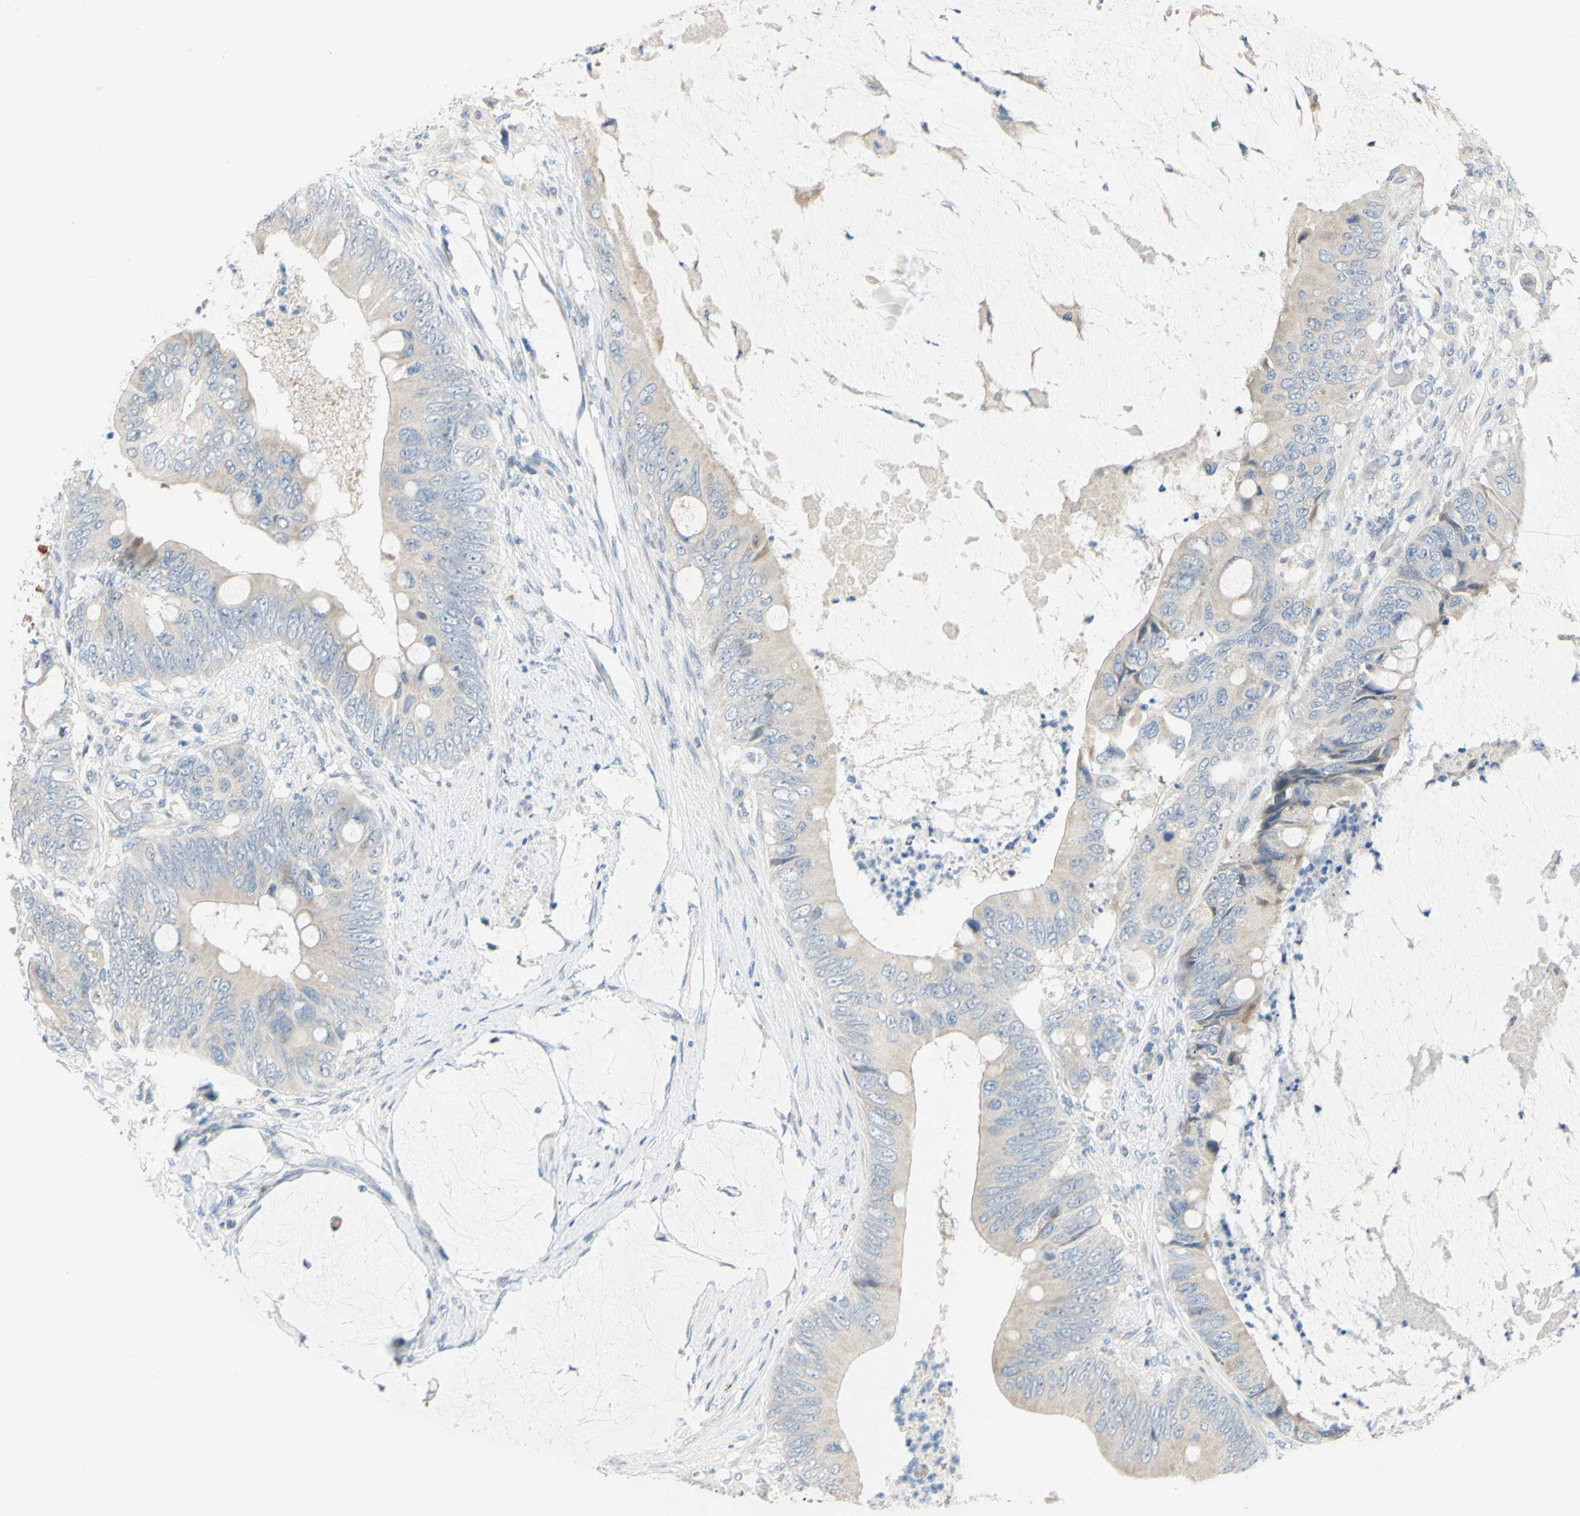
{"staining": {"intensity": "weak", "quantity": ">75%", "location": "cytoplasmic/membranous"}, "tissue": "colorectal cancer", "cell_type": "Tumor cells", "image_type": "cancer", "snomed": [{"axis": "morphology", "description": "Adenocarcinoma, NOS"}, {"axis": "topography", "description": "Rectum"}], "caption": "IHC photomicrograph of human colorectal cancer stained for a protein (brown), which displays low levels of weak cytoplasmic/membranous staining in approximately >75% of tumor cells.", "gene": "CCNB2", "patient": {"sex": "female", "age": 77}}